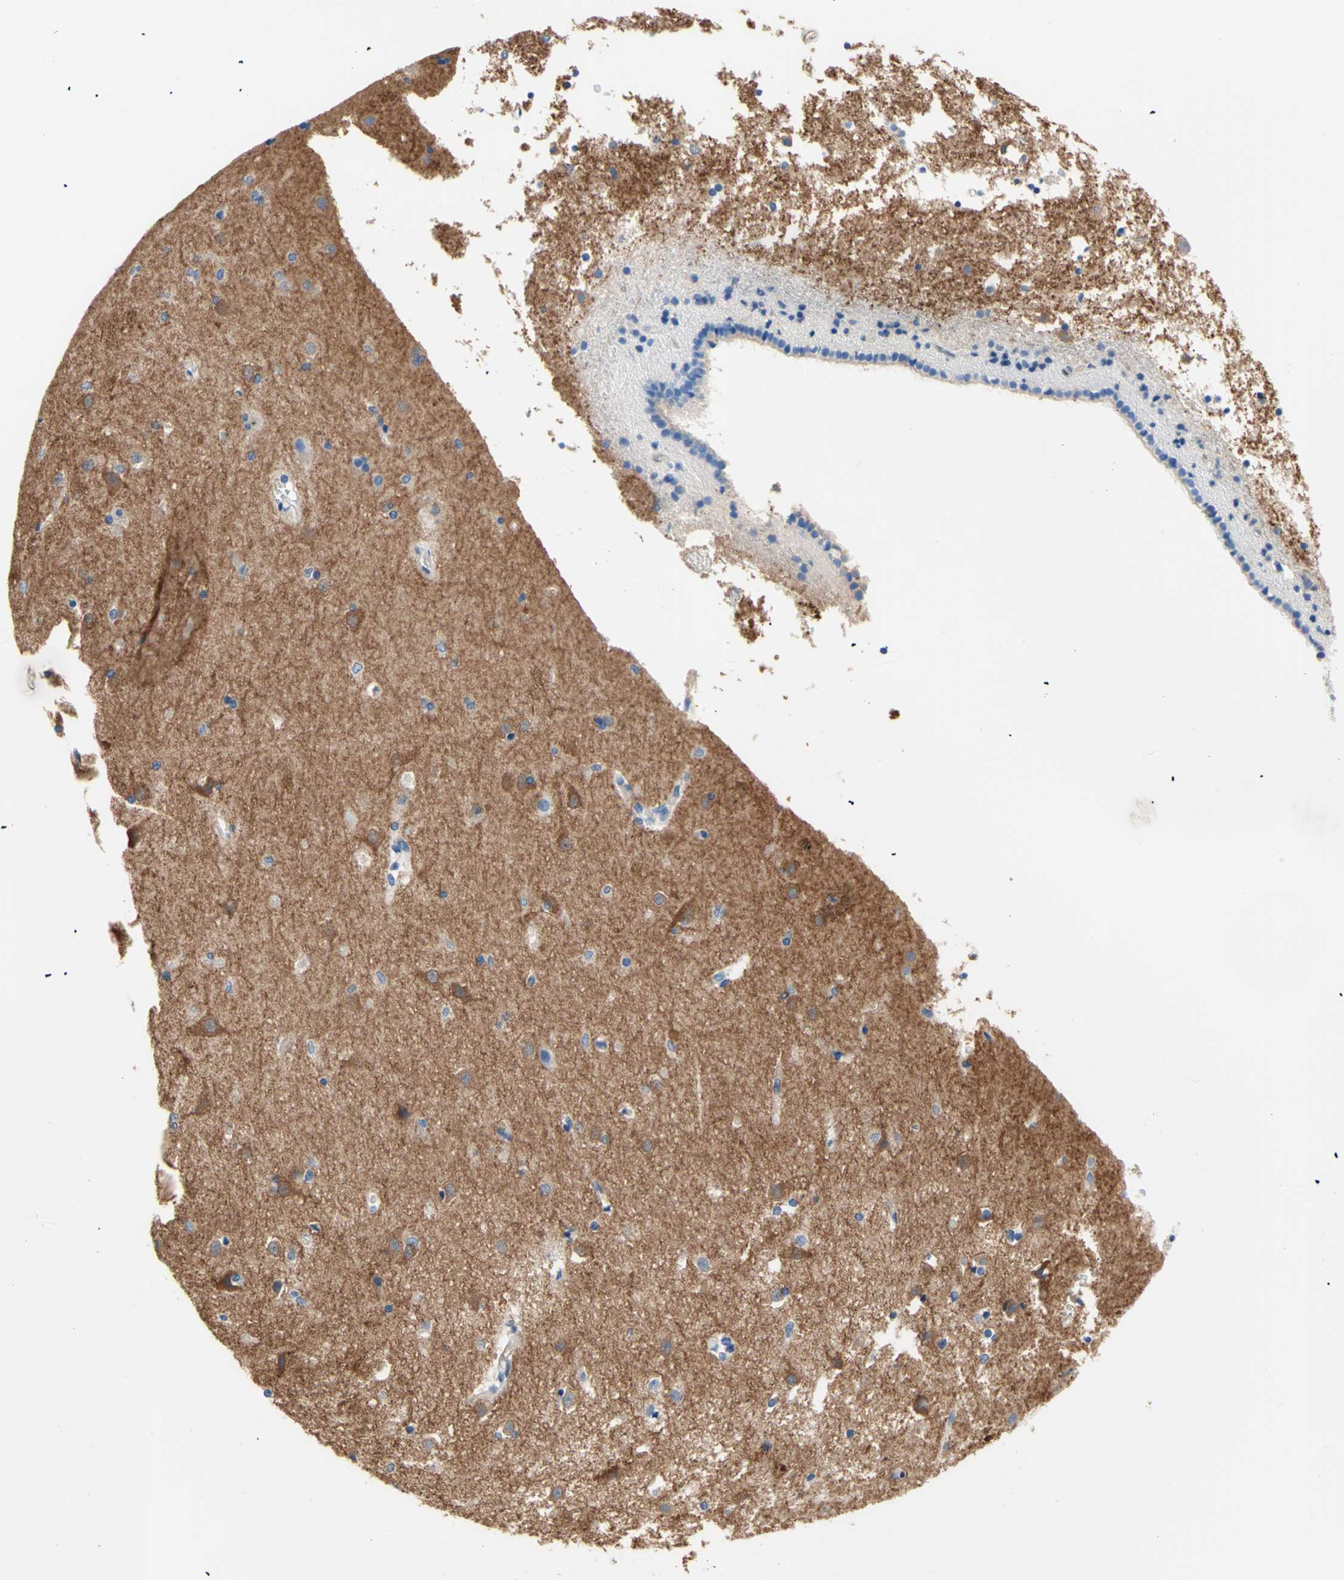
{"staining": {"intensity": "negative", "quantity": "none", "location": "none"}, "tissue": "caudate", "cell_type": "Glial cells", "image_type": "normal", "snomed": [{"axis": "morphology", "description": "Normal tissue, NOS"}, {"axis": "topography", "description": "Lateral ventricle wall"}], "caption": "An image of human caudate is negative for staining in glial cells. (DAB immunohistochemistry (IHC) with hematoxylin counter stain).", "gene": "HPCA", "patient": {"sex": "female", "age": 19}}